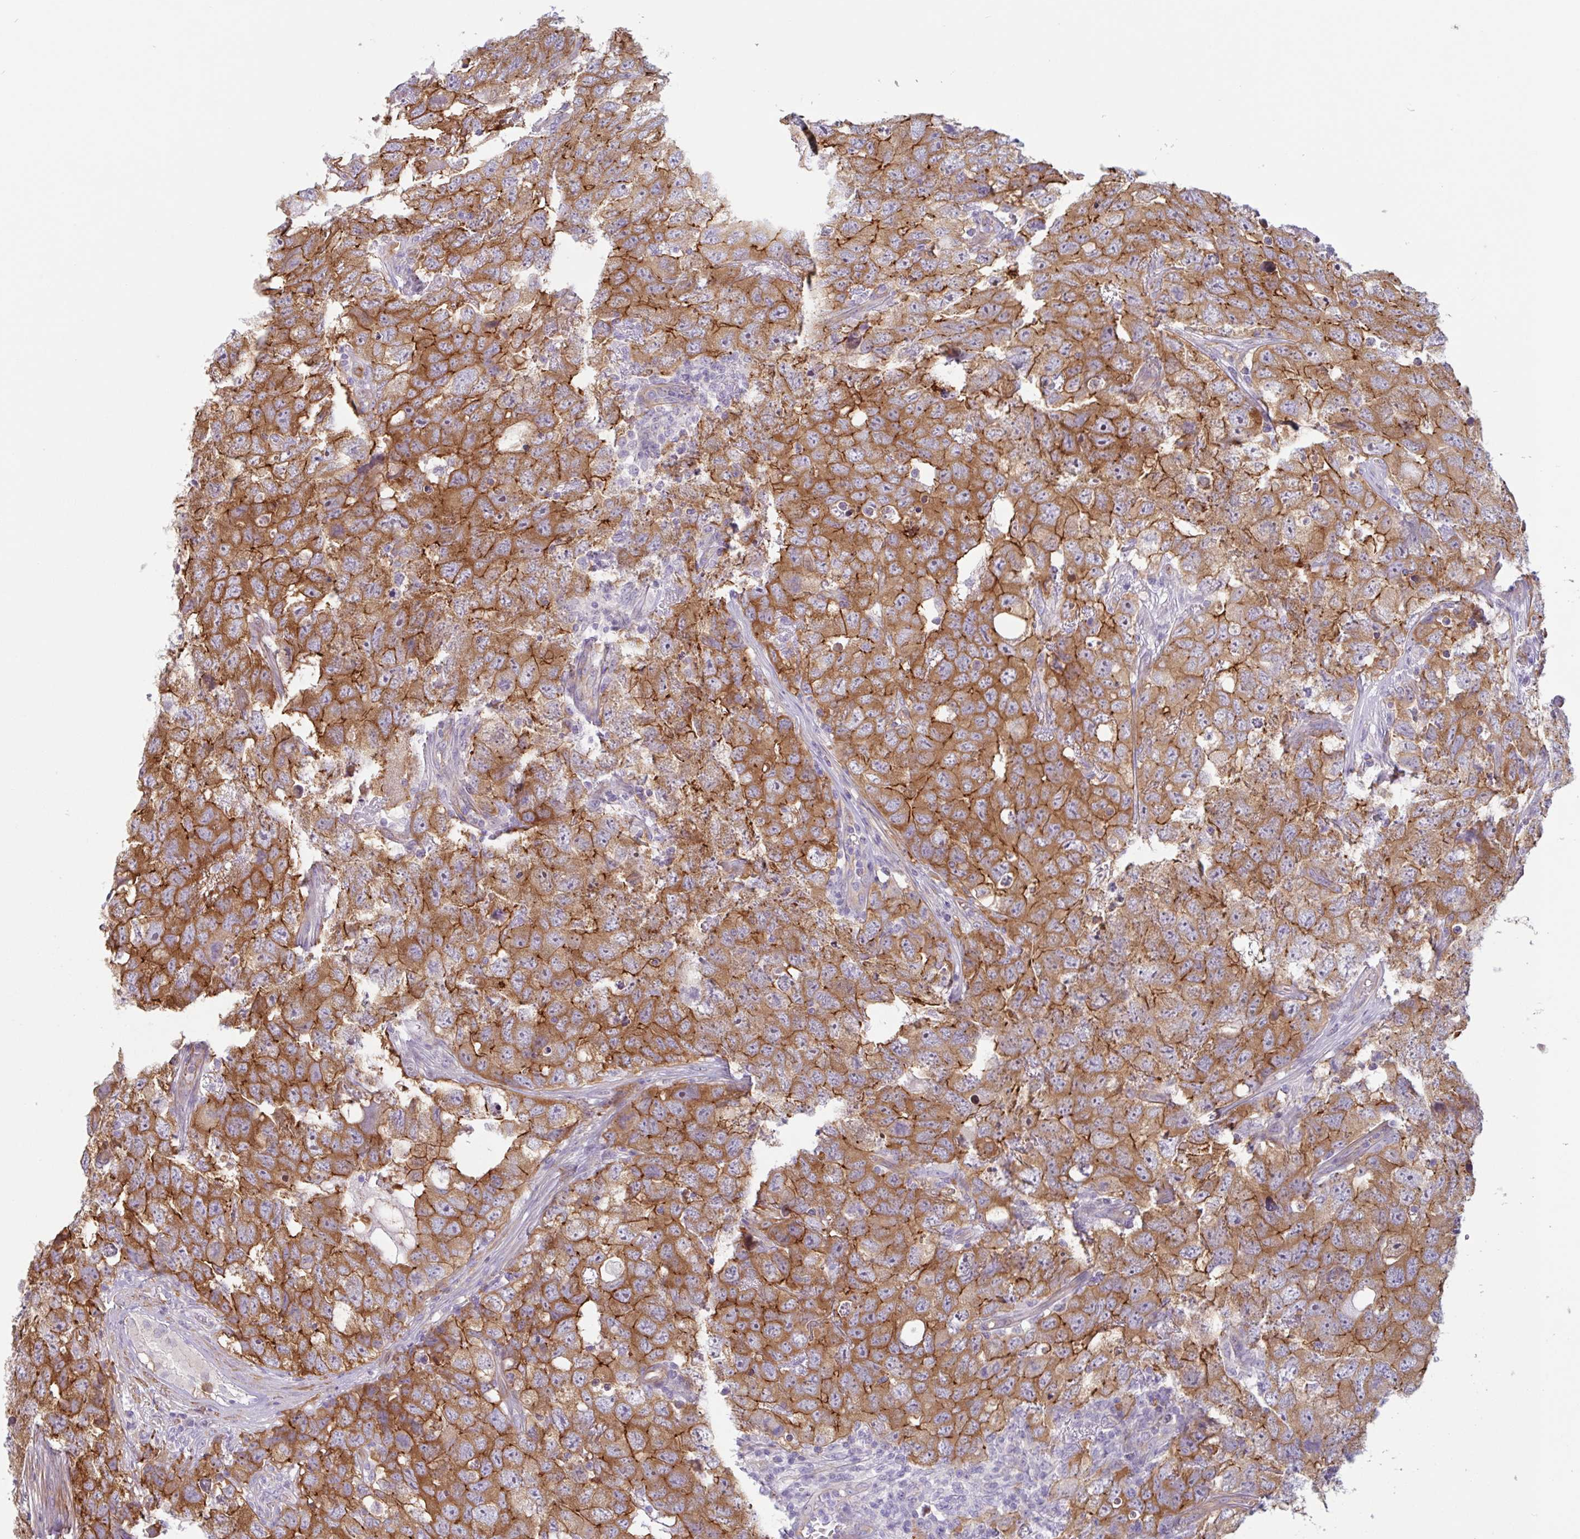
{"staining": {"intensity": "strong", "quantity": "25%-75%", "location": "cytoplasmic/membranous"}, "tissue": "testis cancer", "cell_type": "Tumor cells", "image_type": "cancer", "snomed": [{"axis": "morphology", "description": "Carcinoma, Embryonal, NOS"}, {"axis": "topography", "description": "Testis"}], "caption": "Embryonal carcinoma (testis) tissue exhibits strong cytoplasmic/membranous staining in approximately 25%-75% of tumor cells, visualized by immunohistochemistry.", "gene": "MYH10", "patient": {"sex": "male", "age": 22}}